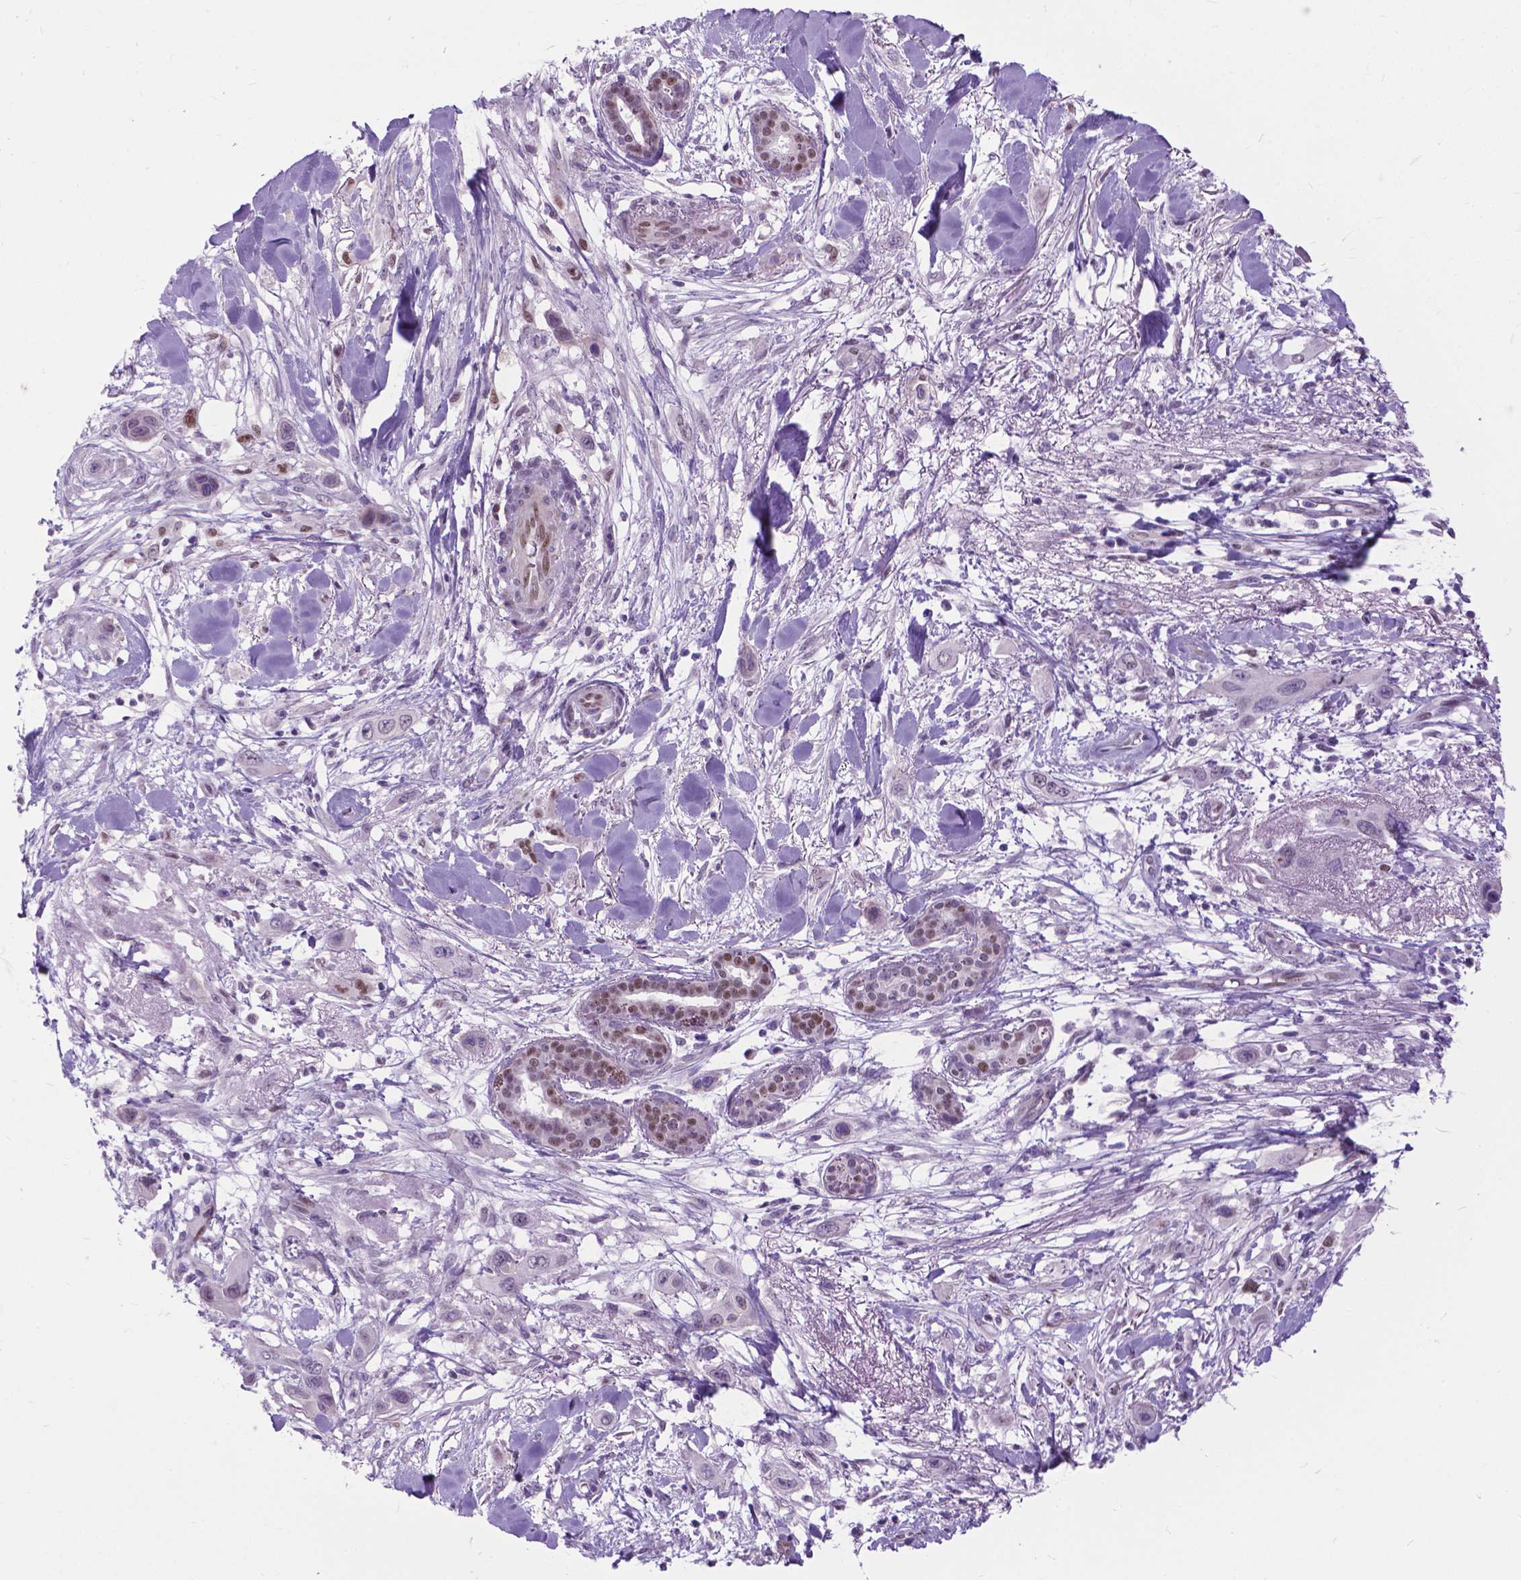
{"staining": {"intensity": "negative", "quantity": "none", "location": "none"}, "tissue": "skin cancer", "cell_type": "Tumor cells", "image_type": "cancer", "snomed": [{"axis": "morphology", "description": "Squamous cell carcinoma, NOS"}, {"axis": "topography", "description": "Skin"}], "caption": "Skin cancer was stained to show a protein in brown. There is no significant positivity in tumor cells.", "gene": "APCDD1L", "patient": {"sex": "male", "age": 79}}